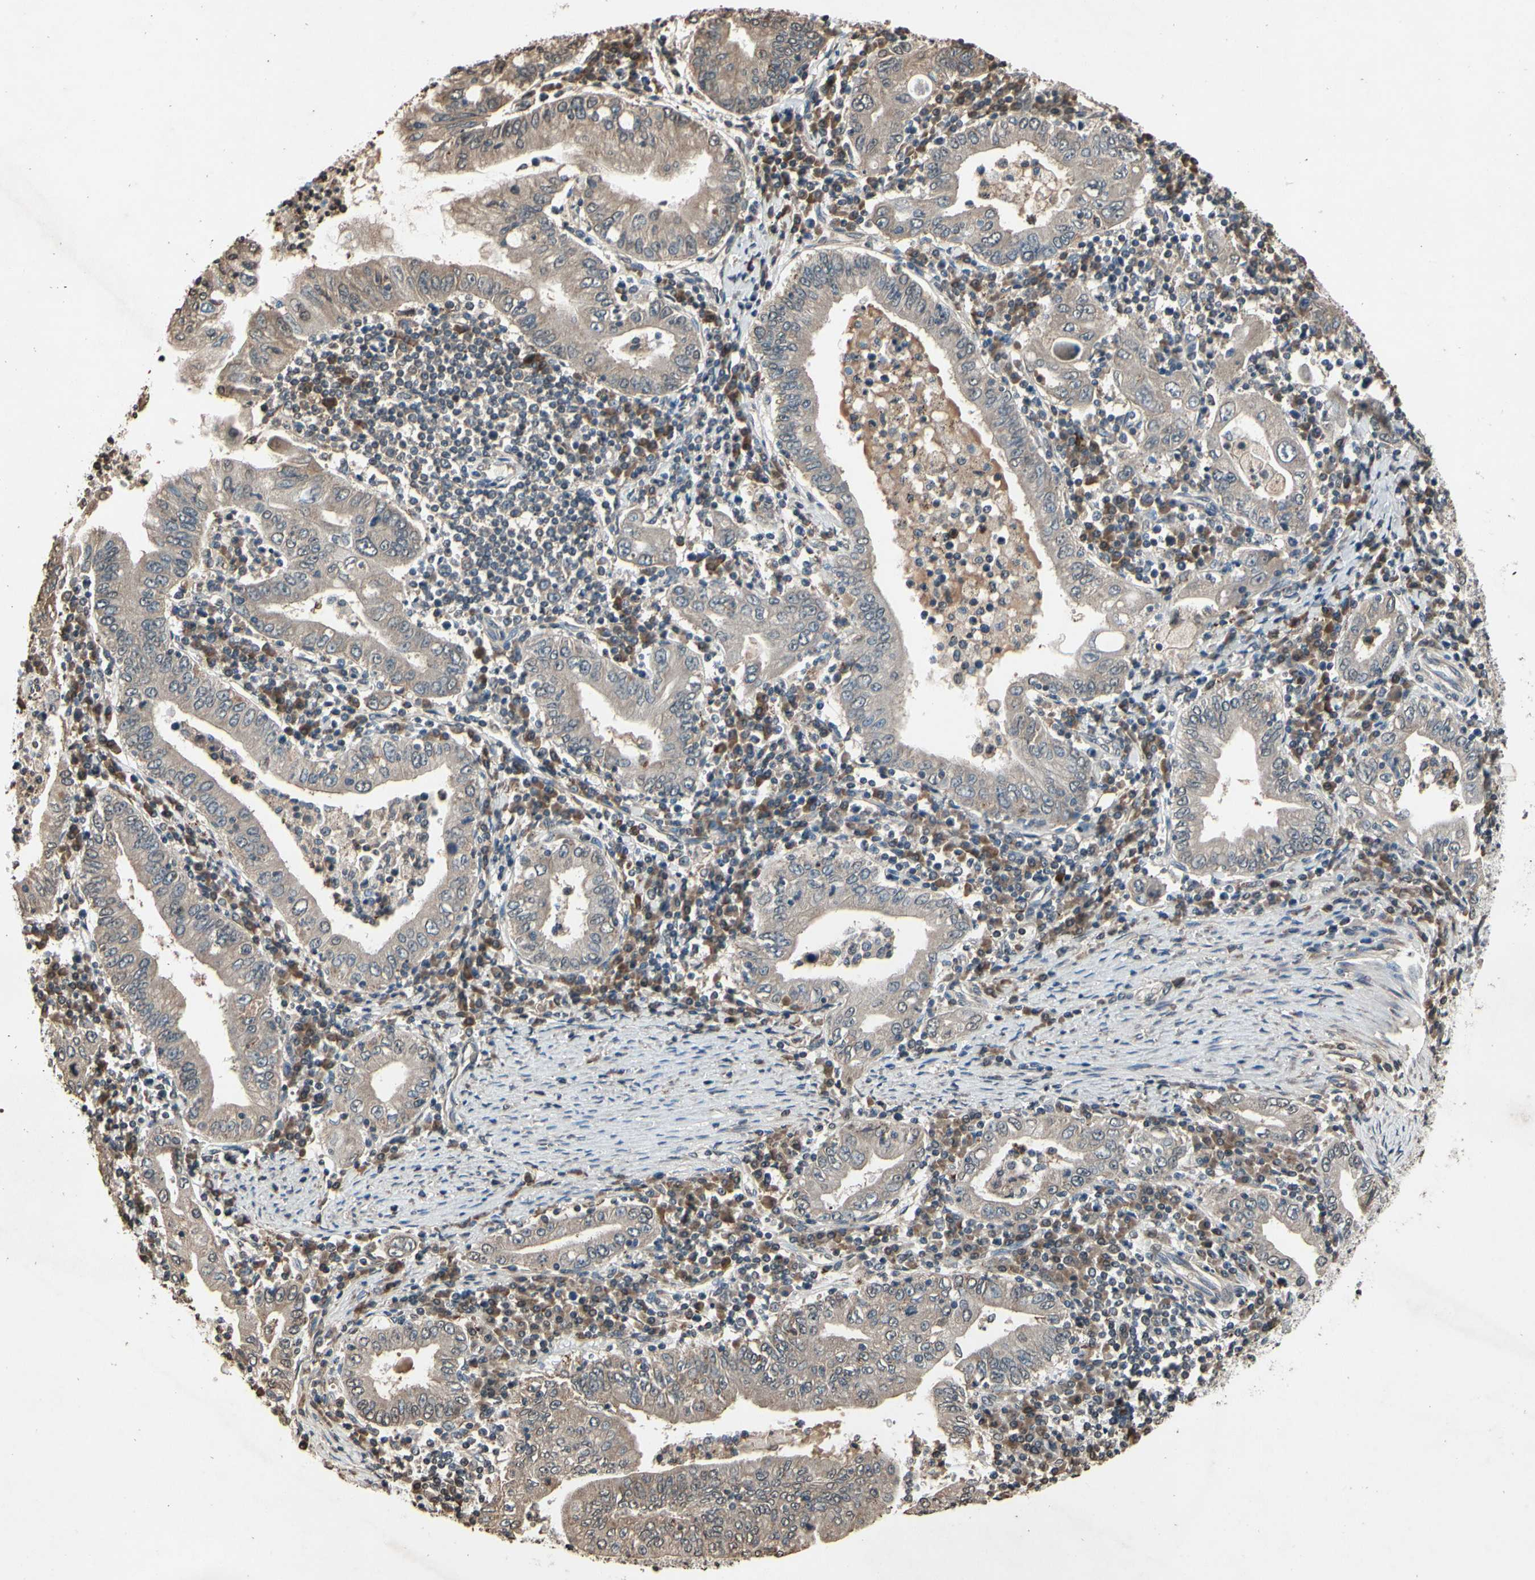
{"staining": {"intensity": "negative", "quantity": "none", "location": "none"}, "tissue": "stomach cancer", "cell_type": "Tumor cells", "image_type": "cancer", "snomed": [{"axis": "morphology", "description": "Normal tissue, NOS"}, {"axis": "morphology", "description": "Adenocarcinoma, NOS"}, {"axis": "topography", "description": "Esophagus"}, {"axis": "topography", "description": "Stomach, upper"}, {"axis": "topography", "description": "Peripheral nerve tissue"}], "caption": "This is a photomicrograph of immunohistochemistry (IHC) staining of stomach adenocarcinoma, which shows no expression in tumor cells. Brightfield microscopy of immunohistochemistry stained with DAB (3,3'-diaminobenzidine) (brown) and hematoxylin (blue), captured at high magnification.", "gene": "HIPK2", "patient": {"sex": "male", "age": 62}}